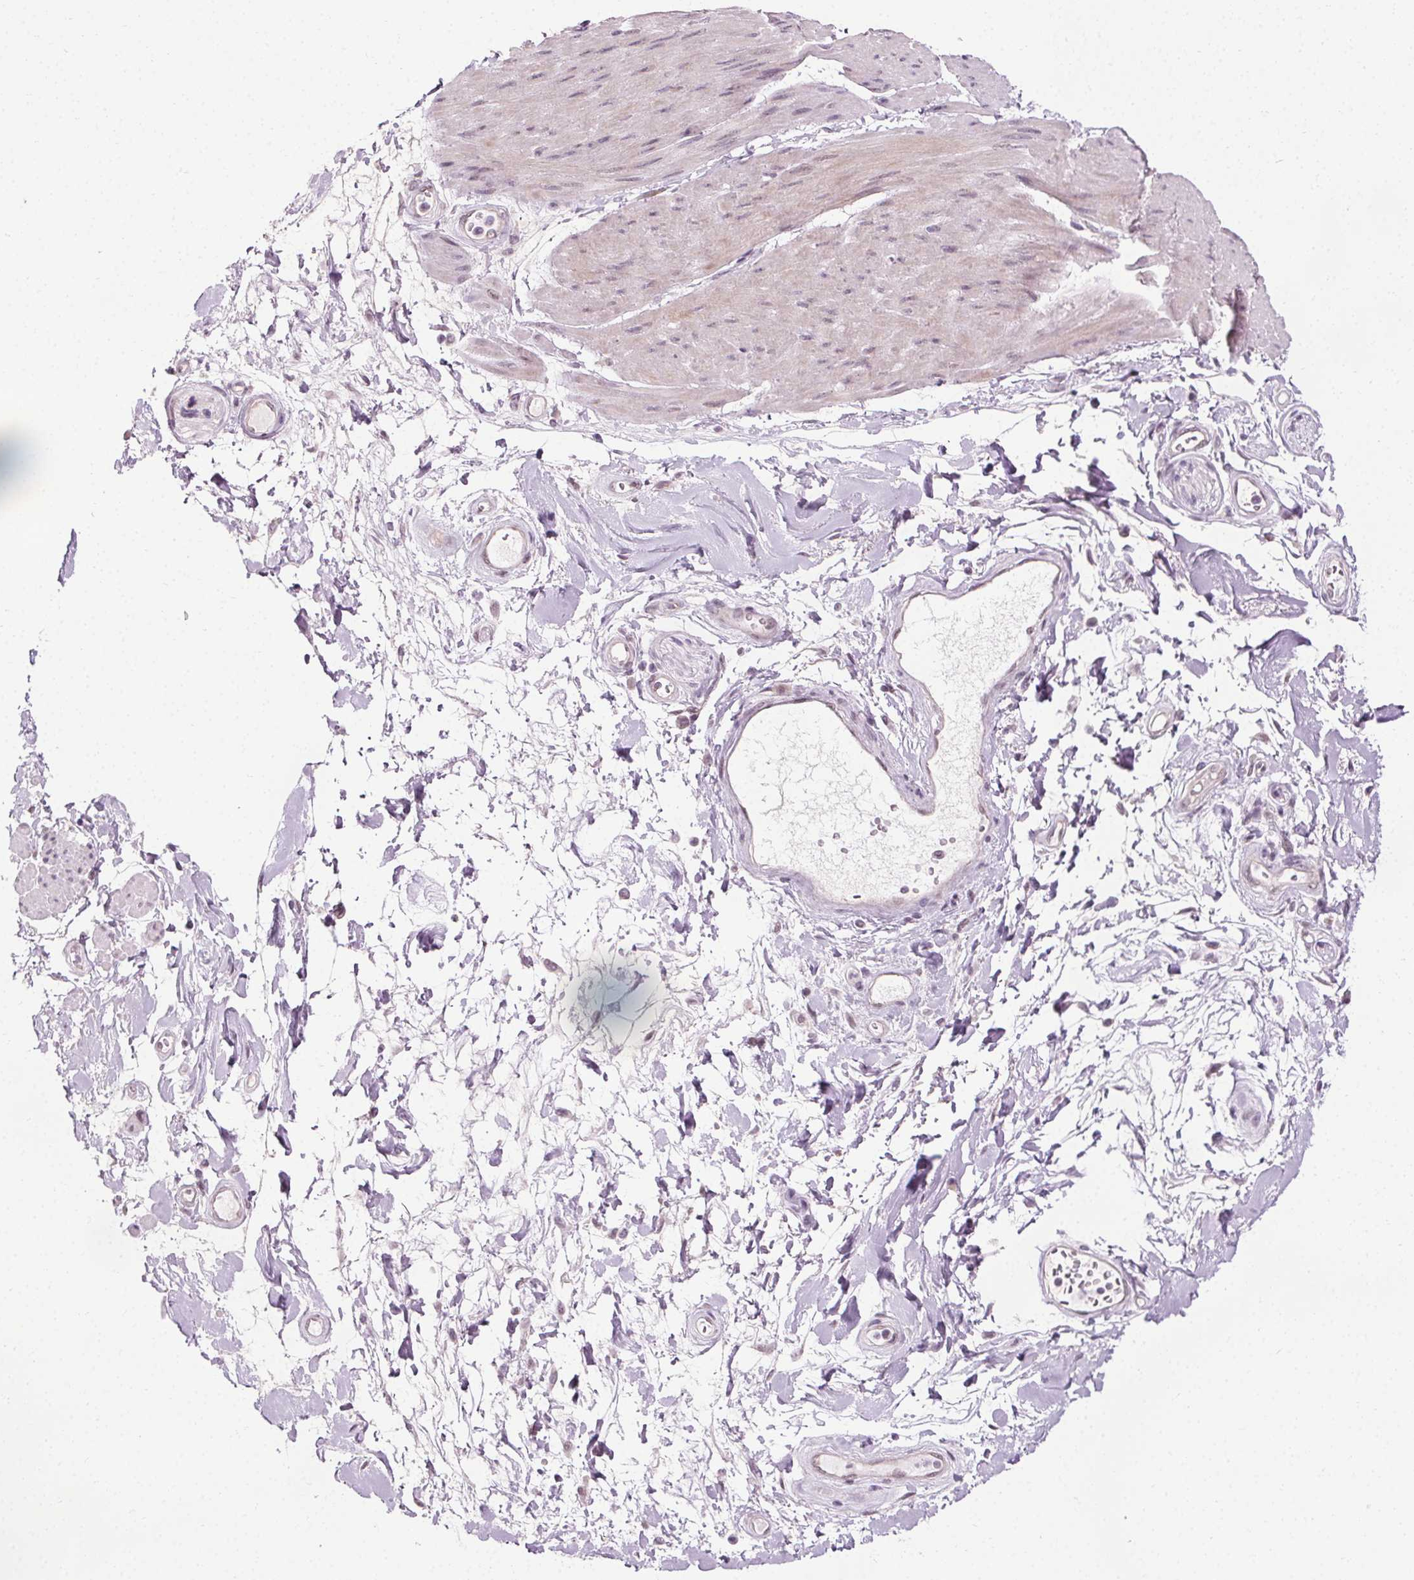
{"staining": {"intensity": "negative", "quantity": "none", "location": "none"}, "tissue": "adipose tissue", "cell_type": "Adipocytes", "image_type": "normal", "snomed": [{"axis": "morphology", "description": "Normal tissue, NOS"}, {"axis": "topography", "description": "Urinary bladder"}, {"axis": "topography", "description": "Peripheral nerve tissue"}], "caption": "This histopathology image is of unremarkable adipose tissue stained with immunohistochemistry (IHC) to label a protein in brown with the nuclei are counter-stained blue. There is no expression in adipocytes.", "gene": "CEBPA", "patient": {"sex": "female", "age": 60}}